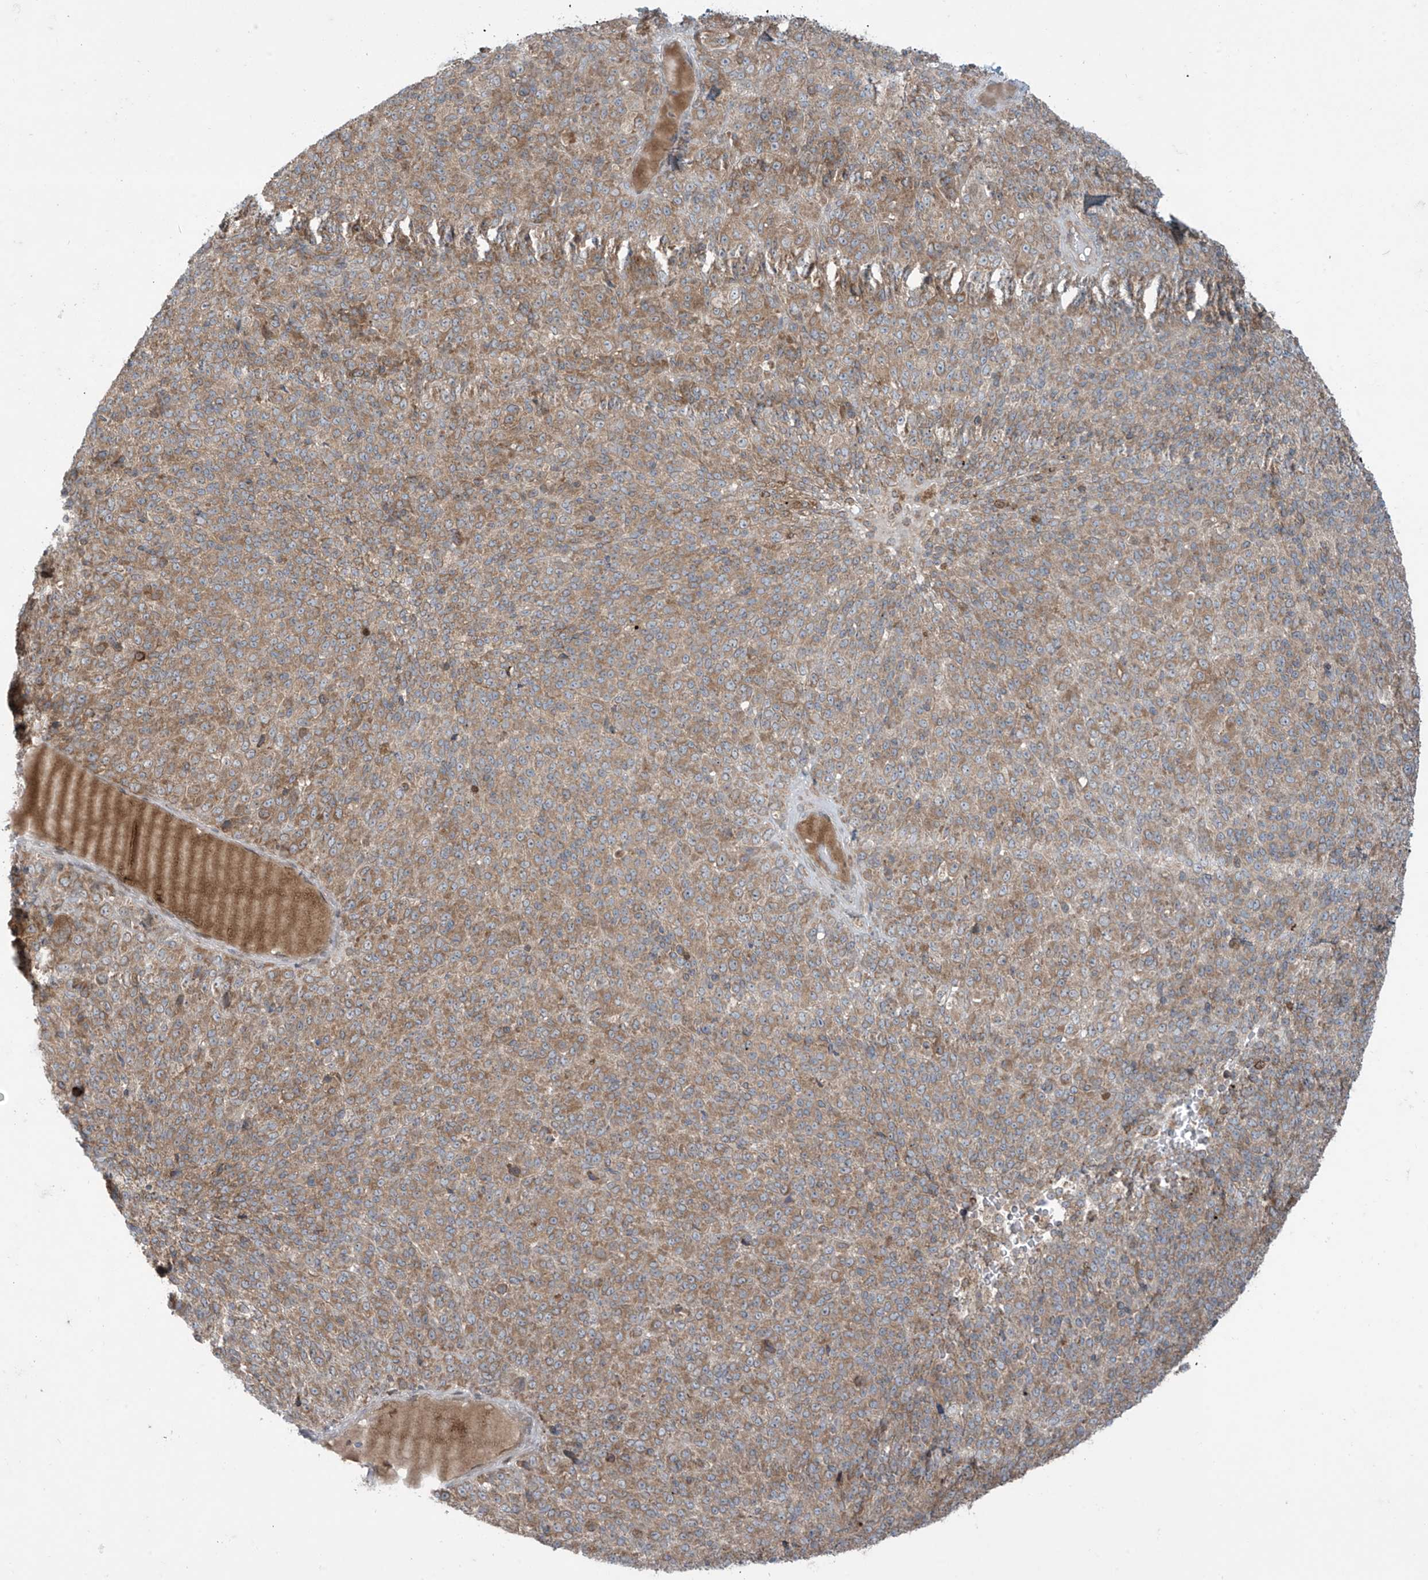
{"staining": {"intensity": "moderate", "quantity": ">75%", "location": "cytoplasmic/membranous"}, "tissue": "melanoma", "cell_type": "Tumor cells", "image_type": "cancer", "snomed": [{"axis": "morphology", "description": "Malignant melanoma, Metastatic site"}, {"axis": "topography", "description": "Brain"}], "caption": "Immunohistochemistry micrograph of melanoma stained for a protein (brown), which displays medium levels of moderate cytoplasmic/membranous staining in approximately >75% of tumor cells.", "gene": "PPAT", "patient": {"sex": "female", "age": 56}}